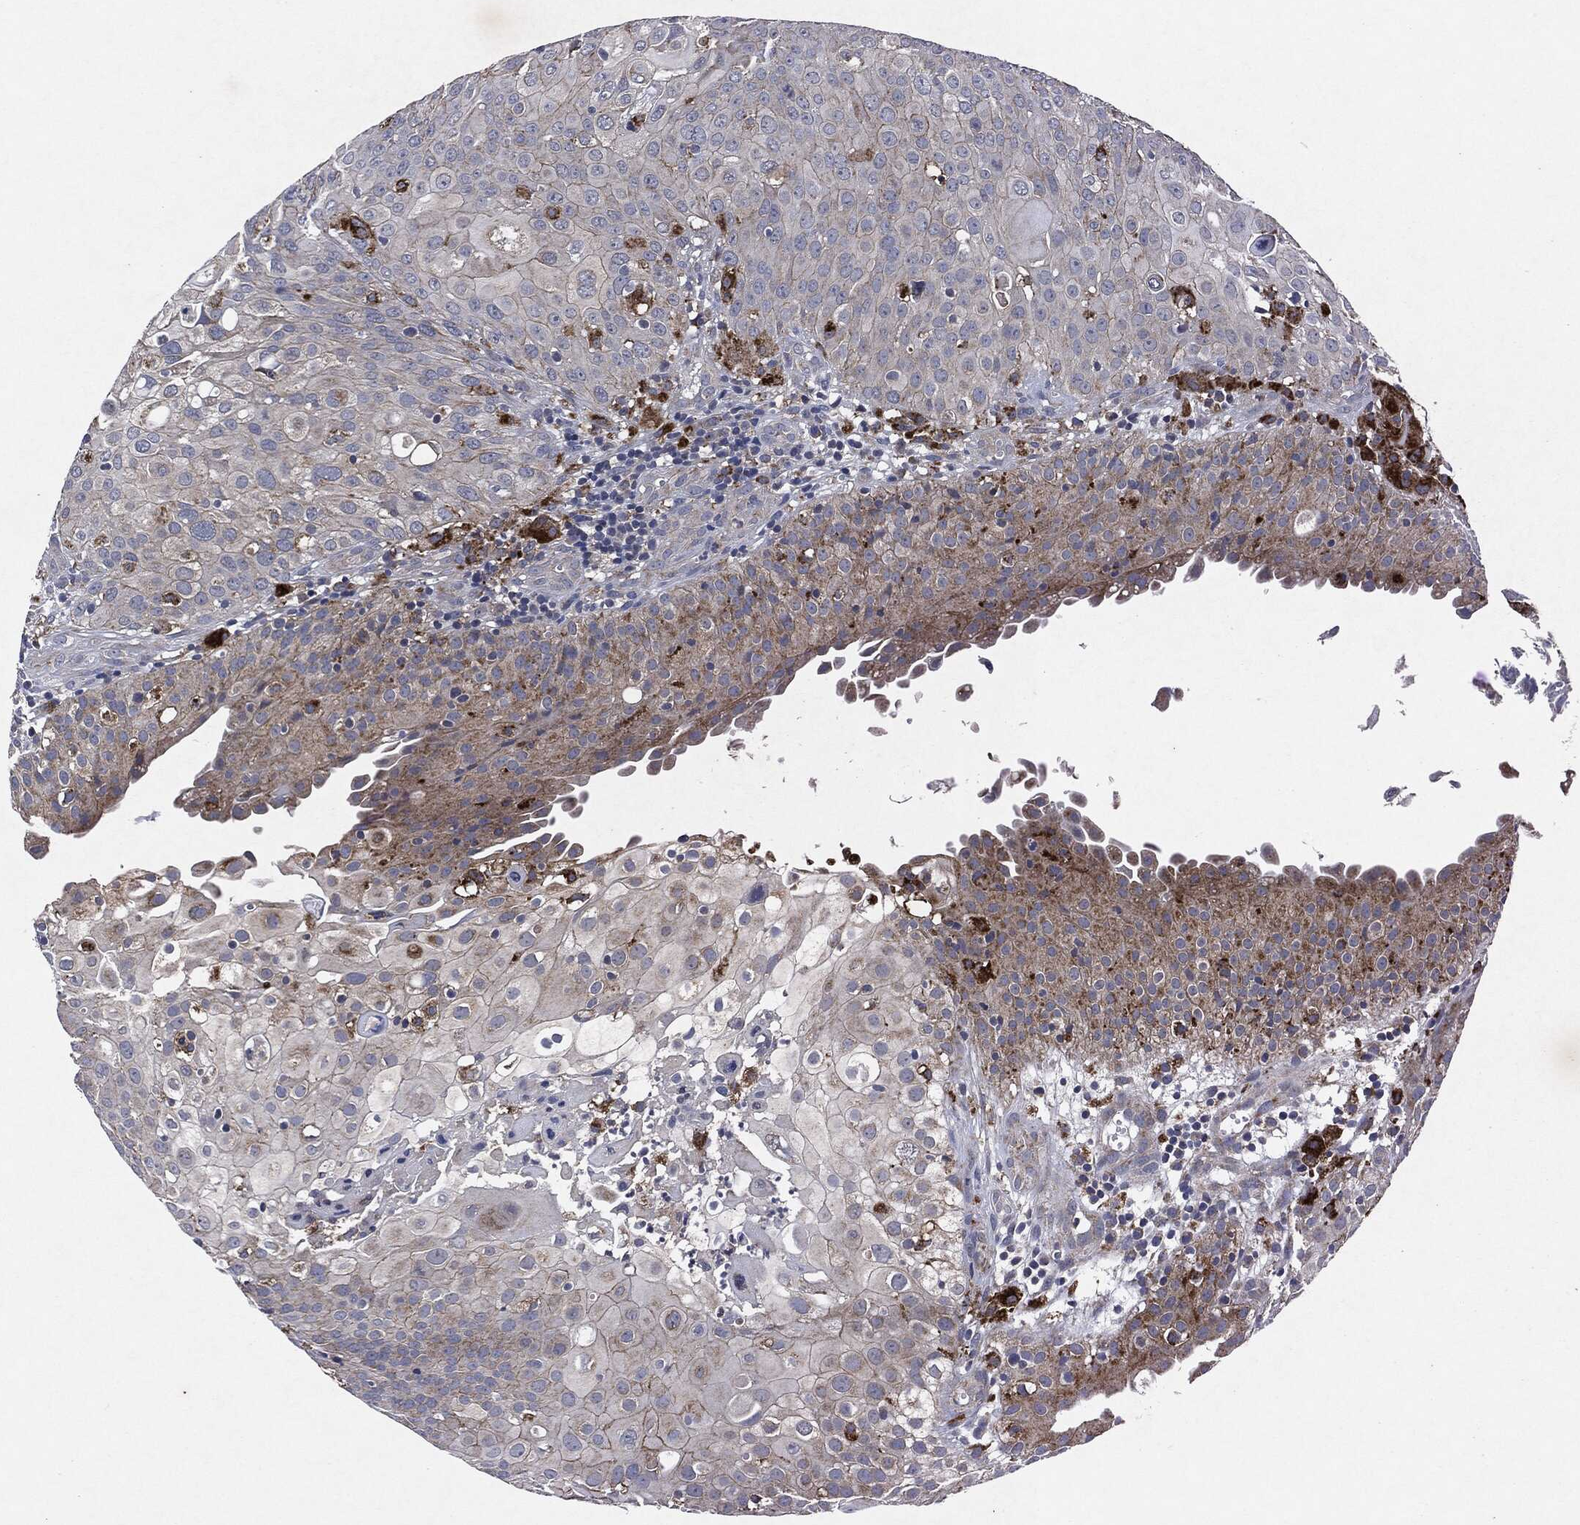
{"staining": {"intensity": "moderate", "quantity": "<25%", "location": "cytoplasmic/membranous"}, "tissue": "urothelial cancer", "cell_type": "Tumor cells", "image_type": "cancer", "snomed": [{"axis": "morphology", "description": "Urothelial carcinoma, High grade"}, {"axis": "topography", "description": "Urinary bladder"}], "caption": "The micrograph displays a brown stain indicating the presence of a protein in the cytoplasmic/membranous of tumor cells in urothelial cancer.", "gene": "SLC31A2", "patient": {"sex": "female", "age": 79}}